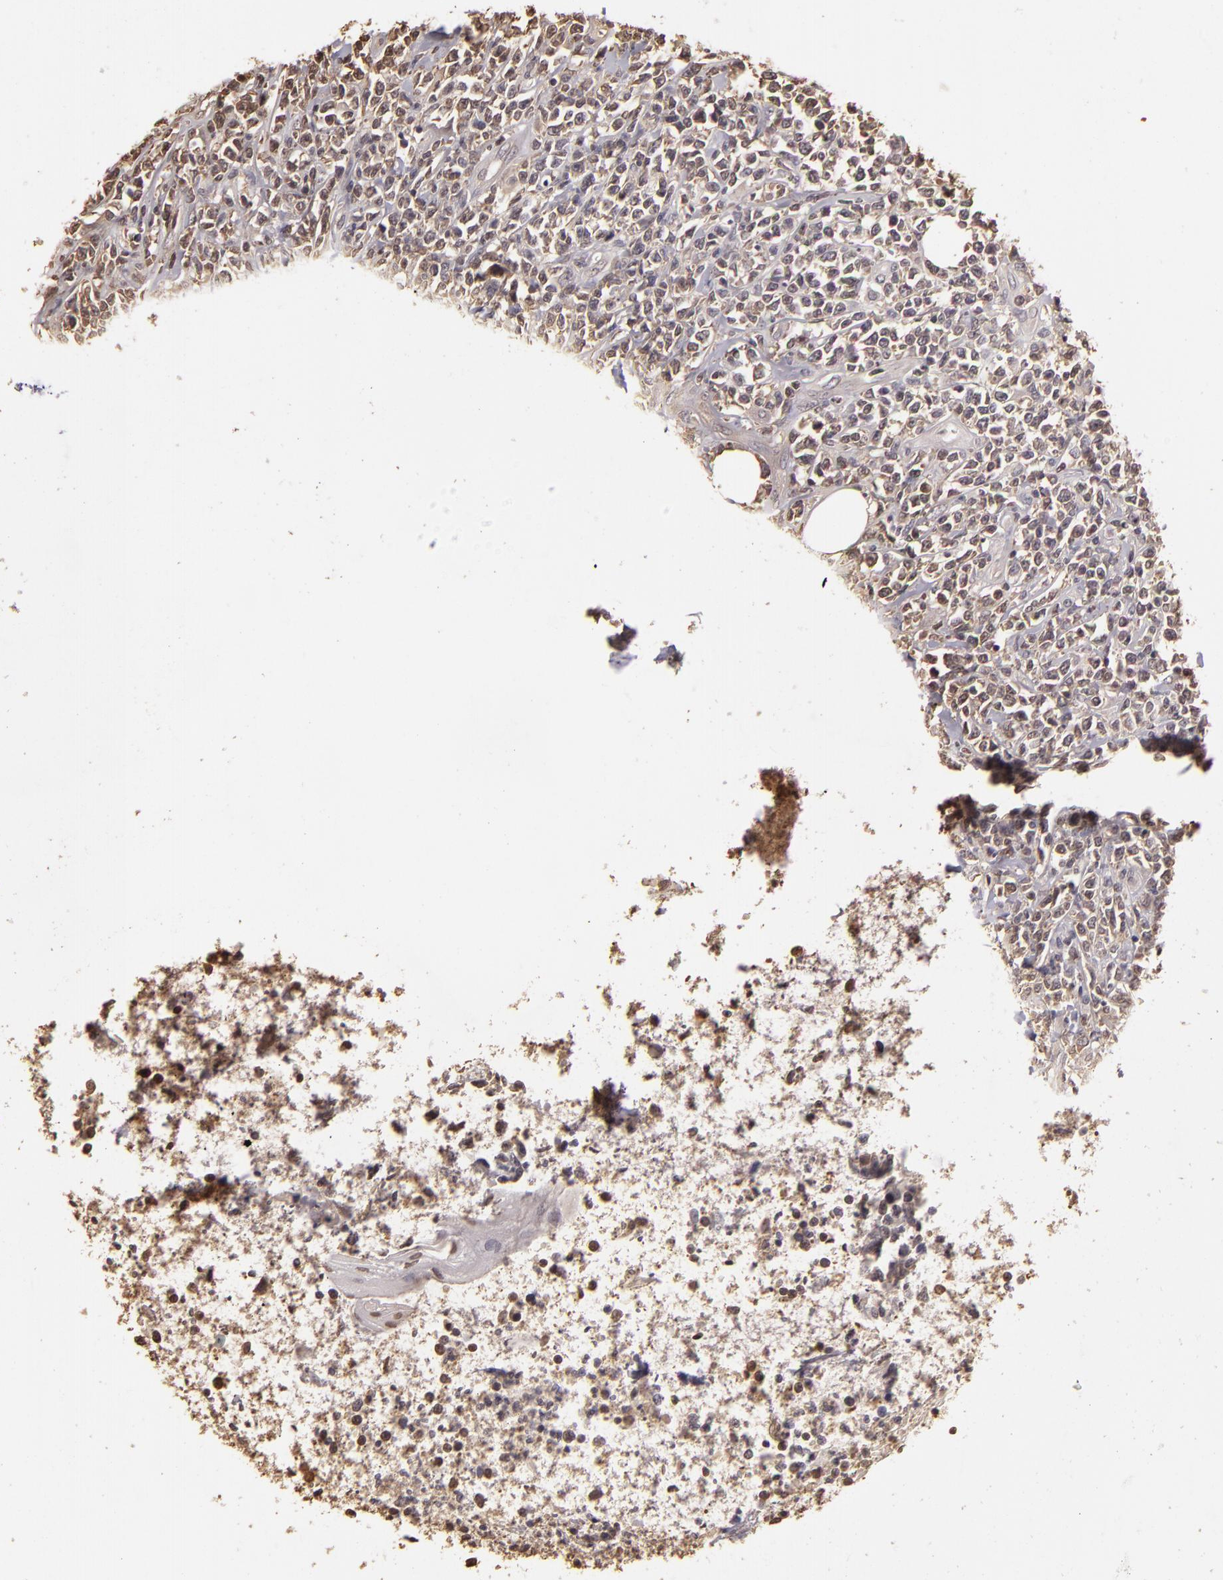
{"staining": {"intensity": "weak", "quantity": "25%-75%", "location": "cytoplasmic/membranous"}, "tissue": "lymphoma", "cell_type": "Tumor cells", "image_type": "cancer", "snomed": [{"axis": "morphology", "description": "Malignant lymphoma, non-Hodgkin's type, High grade"}, {"axis": "topography", "description": "Colon"}], "caption": "Weak cytoplasmic/membranous protein expression is identified in approximately 25%-75% of tumor cells in lymphoma. Using DAB (3,3'-diaminobenzidine) (brown) and hematoxylin (blue) stains, captured at high magnification using brightfield microscopy.", "gene": "ARPC2", "patient": {"sex": "male", "age": 82}}